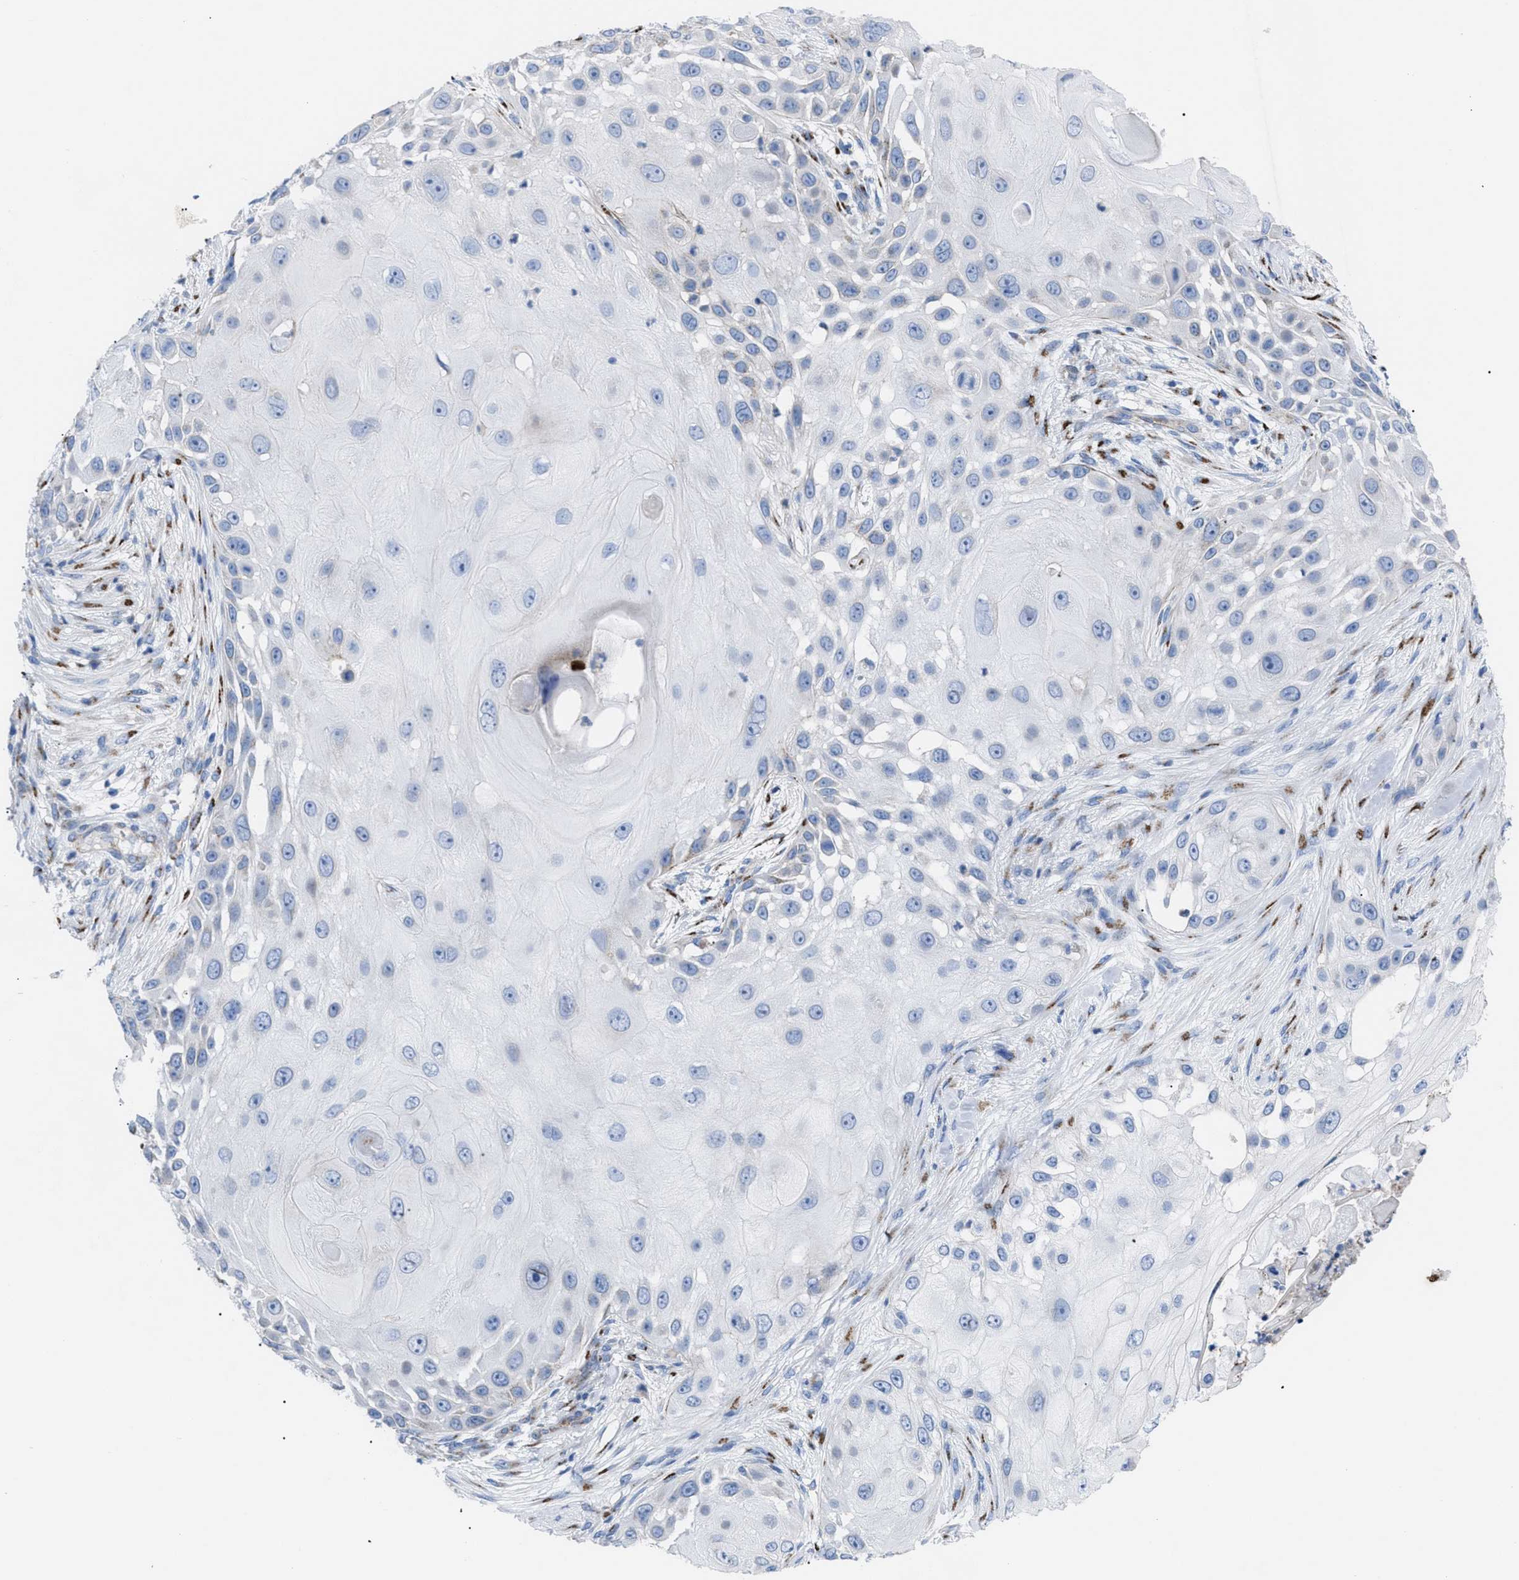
{"staining": {"intensity": "negative", "quantity": "none", "location": "none"}, "tissue": "skin cancer", "cell_type": "Tumor cells", "image_type": "cancer", "snomed": [{"axis": "morphology", "description": "Squamous cell carcinoma, NOS"}, {"axis": "topography", "description": "Skin"}], "caption": "A high-resolution micrograph shows immunohistochemistry staining of skin cancer (squamous cell carcinoma), which shows no significant expression in tumor cells.", "gene": "TMEM17", "patient": {"sex": "female", "age": 44}}